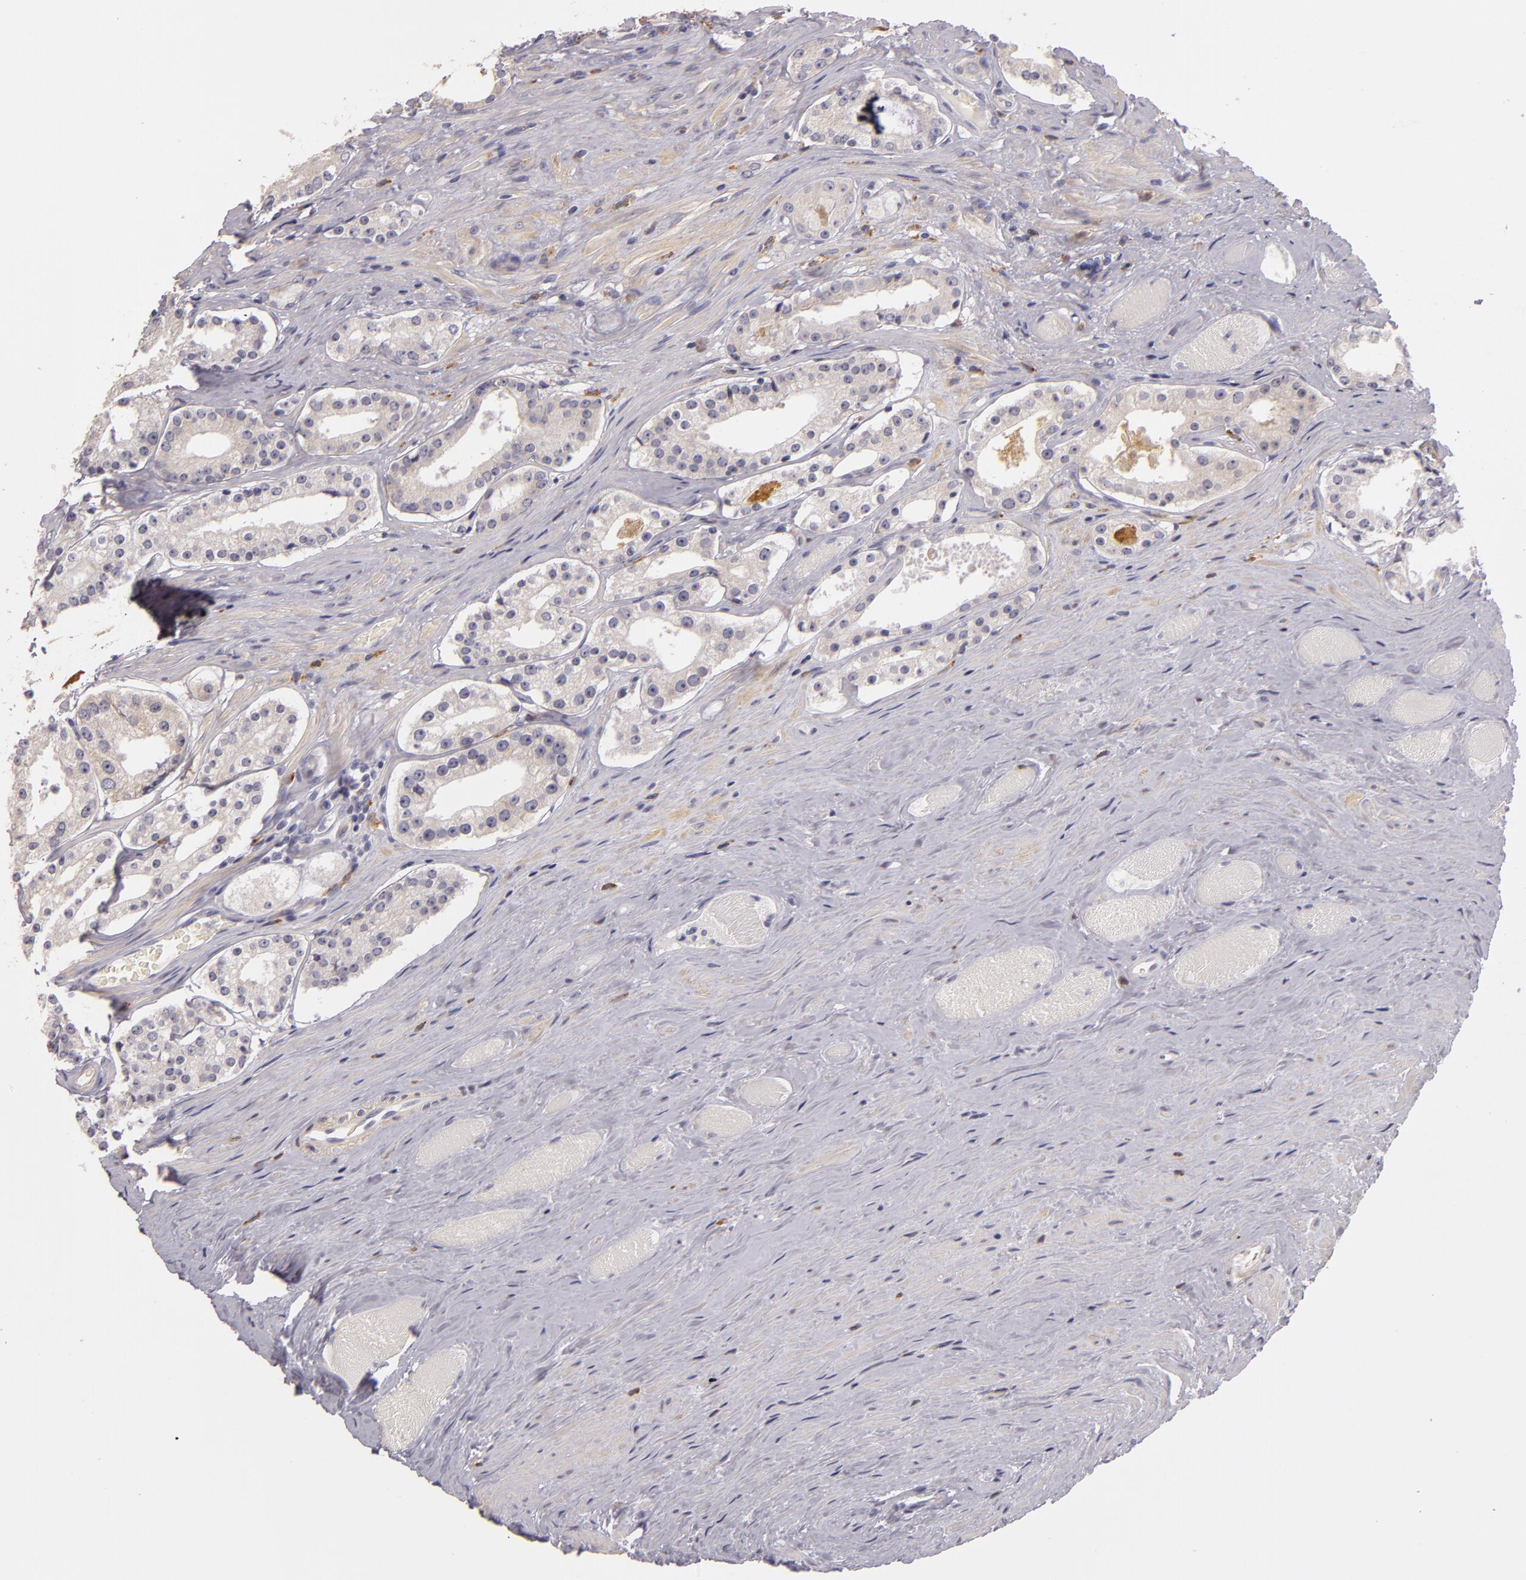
{"staining": {"intensity": "moderate", "quantity": "<25%", "location": "cytoplasmic/membranous"}, "tissue": "prostate cancer", "cell_type": "Tumor cells", "image_type": "cancer", "snomed": [{"axis": "morphology", "description": "Adenocarcinoma, Medium grade"}, {"axis": "topography", "description": "Prostate"}], "caption": "A brown stain labels moderate cytoplasmic/membranous staining of a protein in human prostate cancer (medium-grade adenocarcinoma) tumor cells.", "gene": "TLR8", "patient": {"sex": "male", "age": 73}}